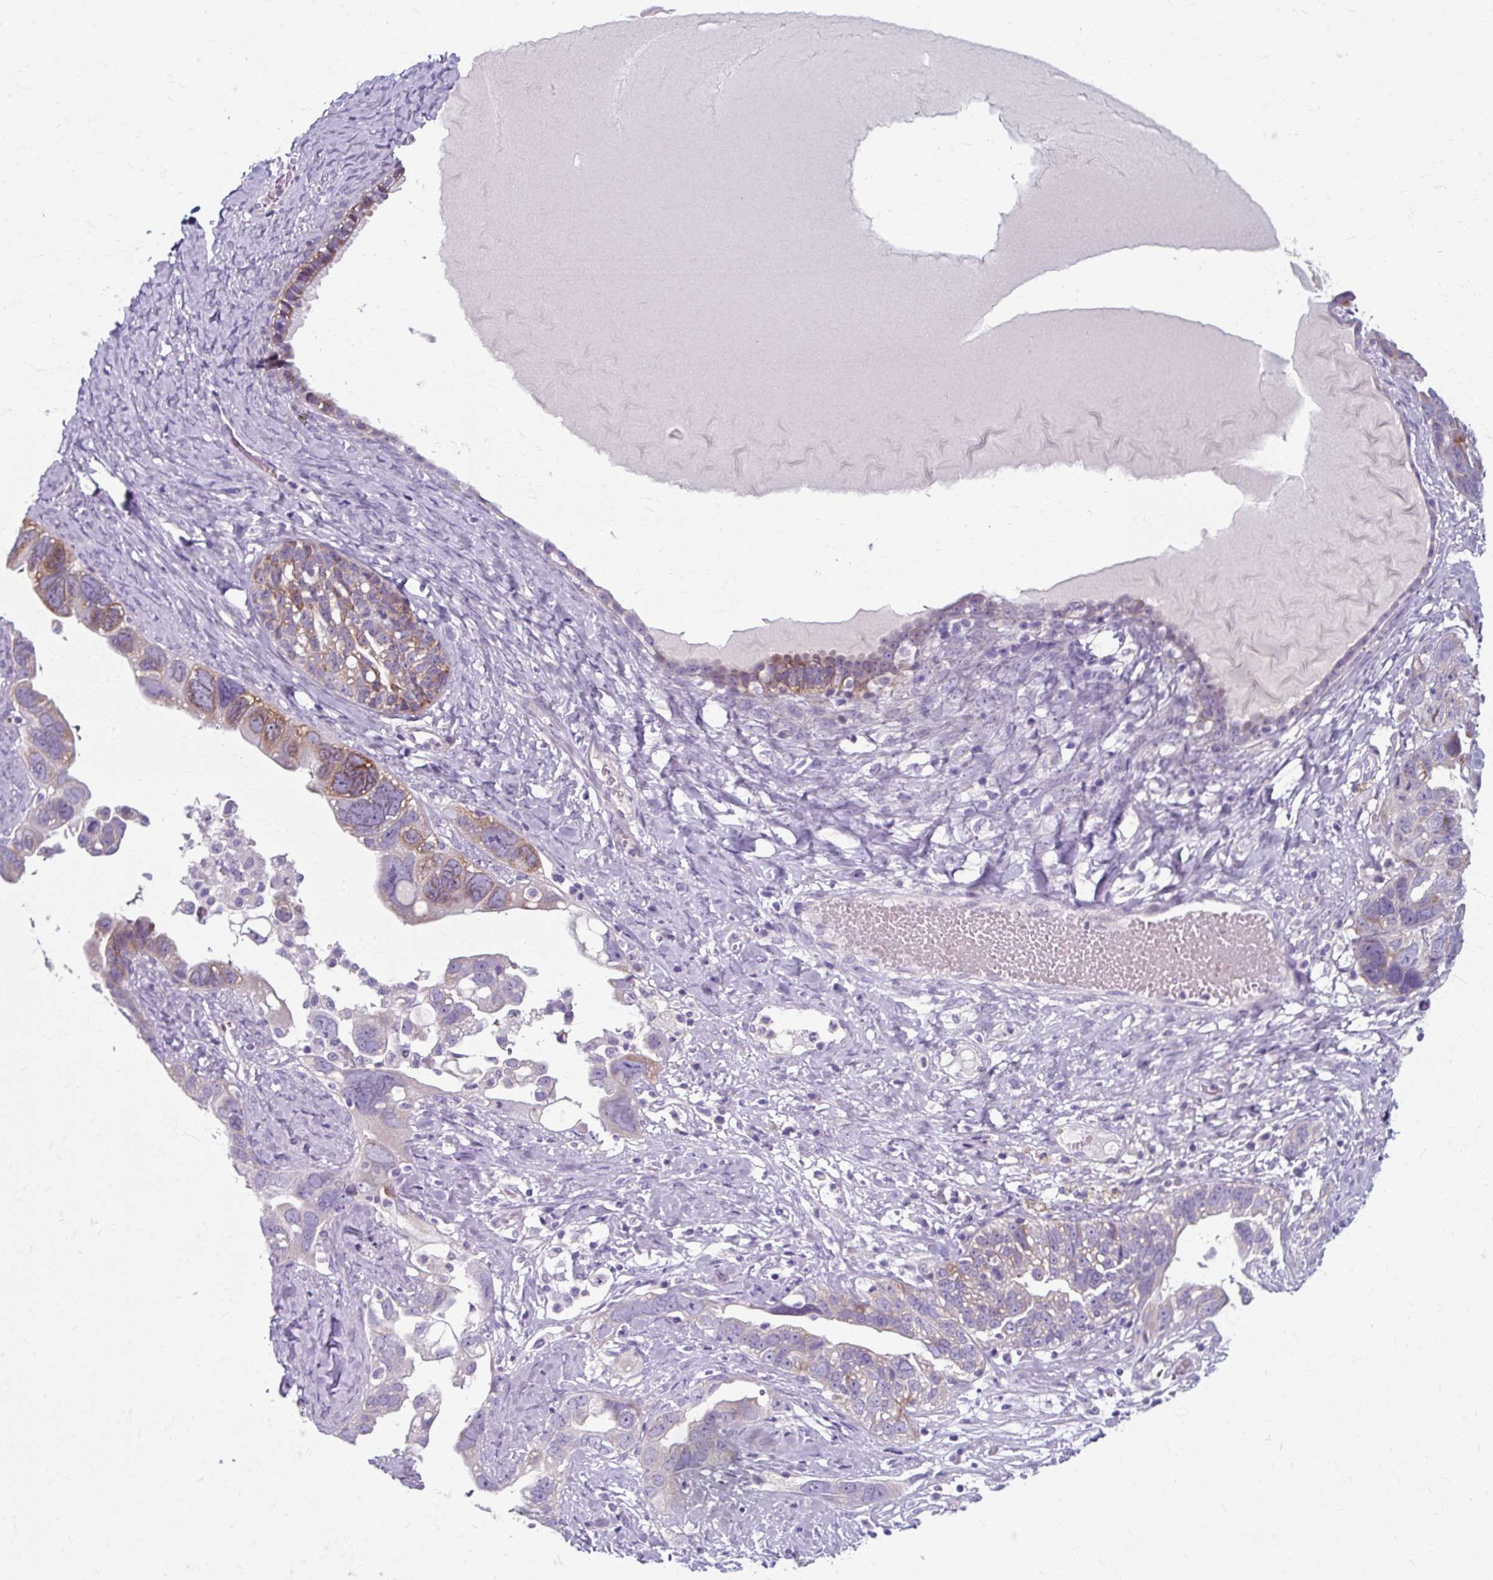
{"staining": {"intensity": "moderate", "quantity": "25%-75%", "location": "cytoplasmic/membranous"}, "tissue": "ovarian cancer", "cell_type": "Tumor cells", "image_type": "cancer", "snomed": [{"axis": "morphology", "description": "Cystadenocarcinoma, serous, NOS"}, {"axis": "topography", "description": "Ovary"}], "caption": "The image reveals staining of ovarian serous cystadenocarcinoma, revealing moderate cytoplasmic/membranous protein positivity (brown color) within tumor cells.", "gene": "ZNF555", "patient": {"sex": "female", "age": 79}}